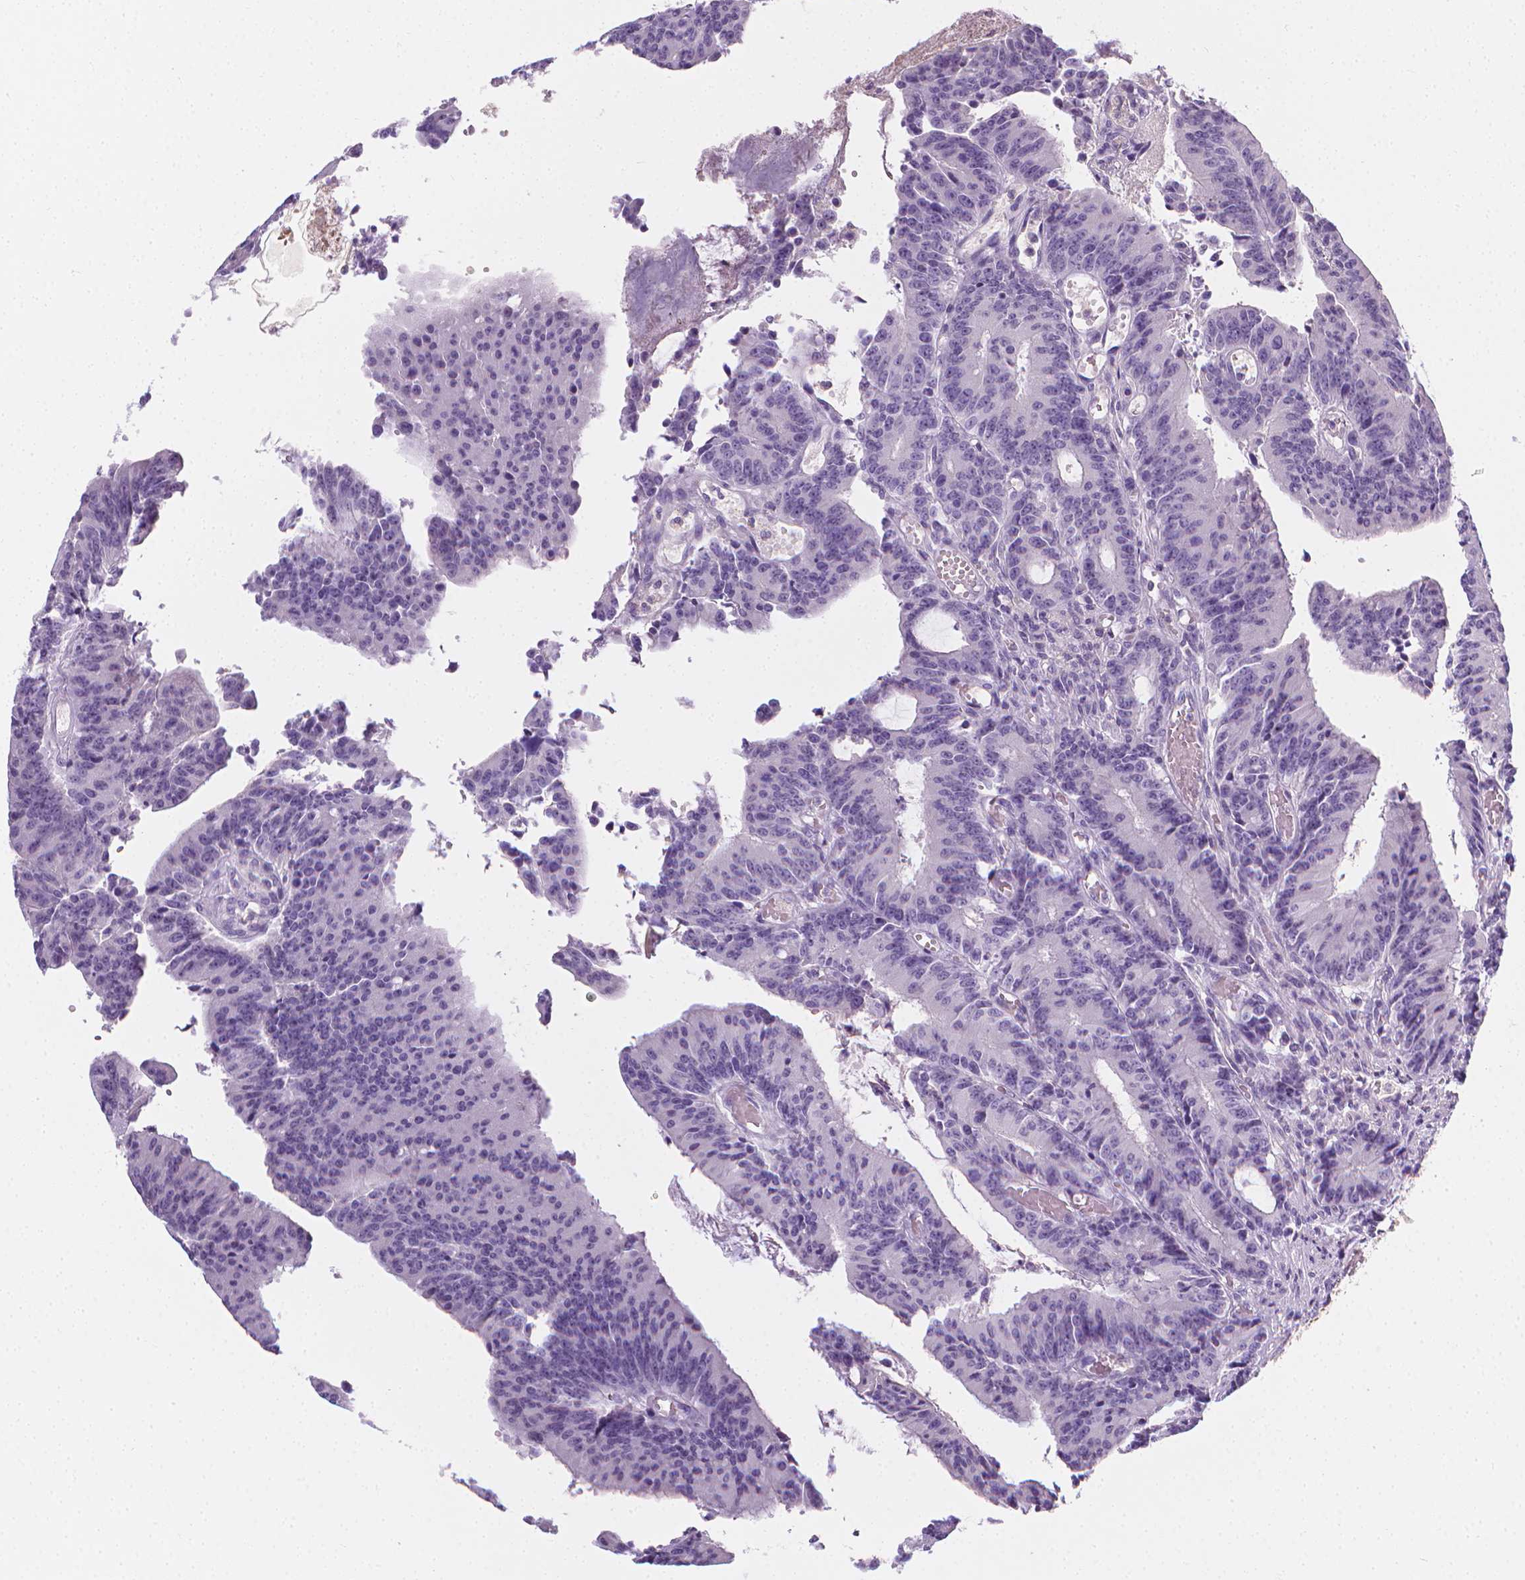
{"staining": {"intensity": "negative", "quantity": "none", "location": "none"}, "tissue": "colorectal cancer", "cell_type": "Tumor cells", "image_type": "cancer", "snomed": [{"axis": "morphology", "description": "Adenocarcinoma, NOS"}, {"axis": "topography", "description": "Colon"}], "caption": "IHC of colorectal cancer (adenocarcinoma) reveals no expression in tumor cells.", "gene": "DCAF8L1", "patient": {"sex": "female", "age": 78}}